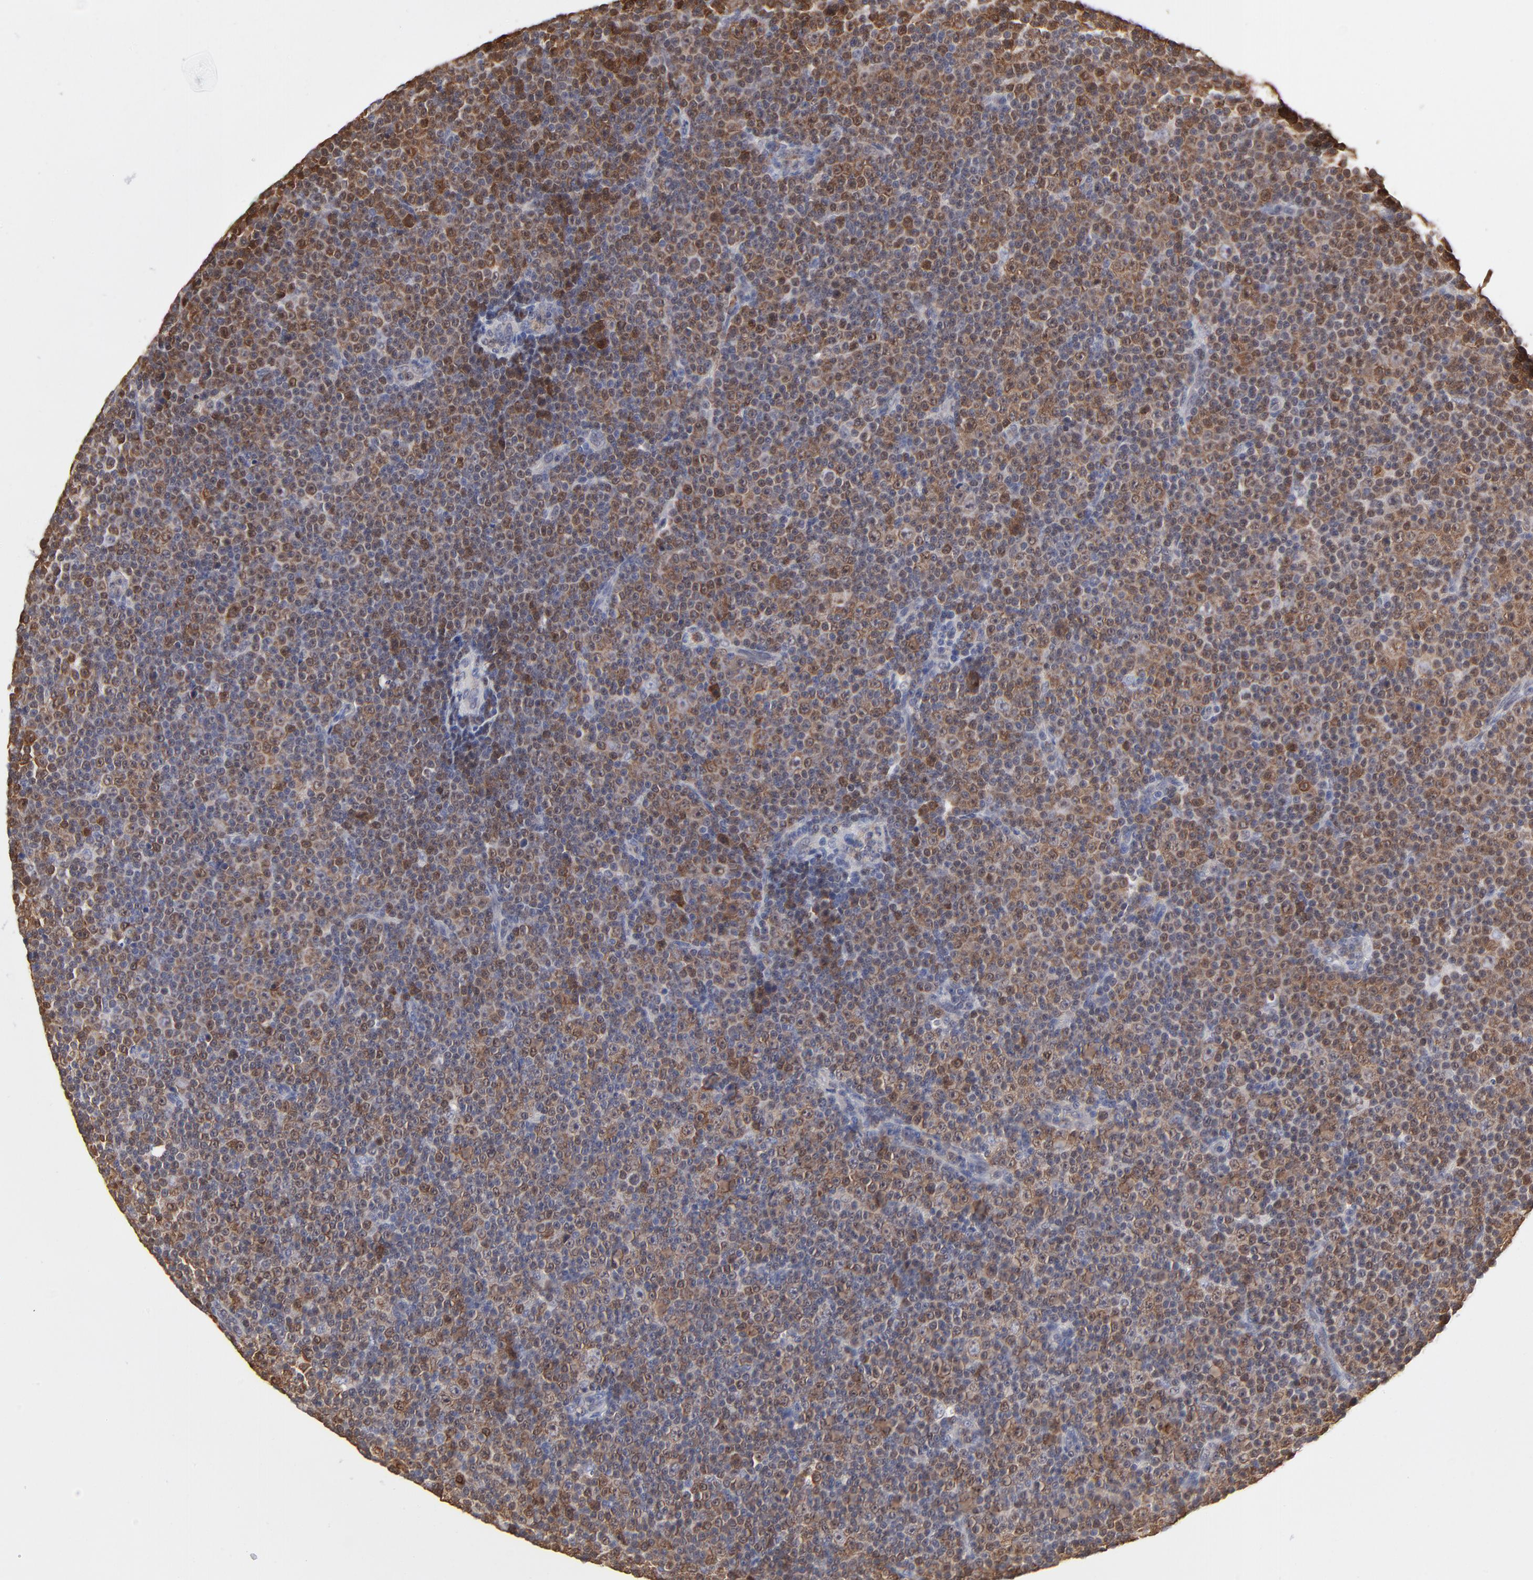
{"staining": {"intensity": "weak", "quantity": "<25%", "location": "cytoplasmic/membranous"}, "tissue": "lymphoma", "cell_type": "Tumor cells", "image_type": "cancer", "snomed": [{"axis": "morphology", "description": "Malignant lymphoma, non-Hodgkin's type, Low grade"}, {"axis": "topography", "description": "Lymph node"}], "caption": "The micrograph reveals no staining of tumor cells in lymphoma.", "gene": "CASP3", "patient": {"sex": "female", "age": 67}}